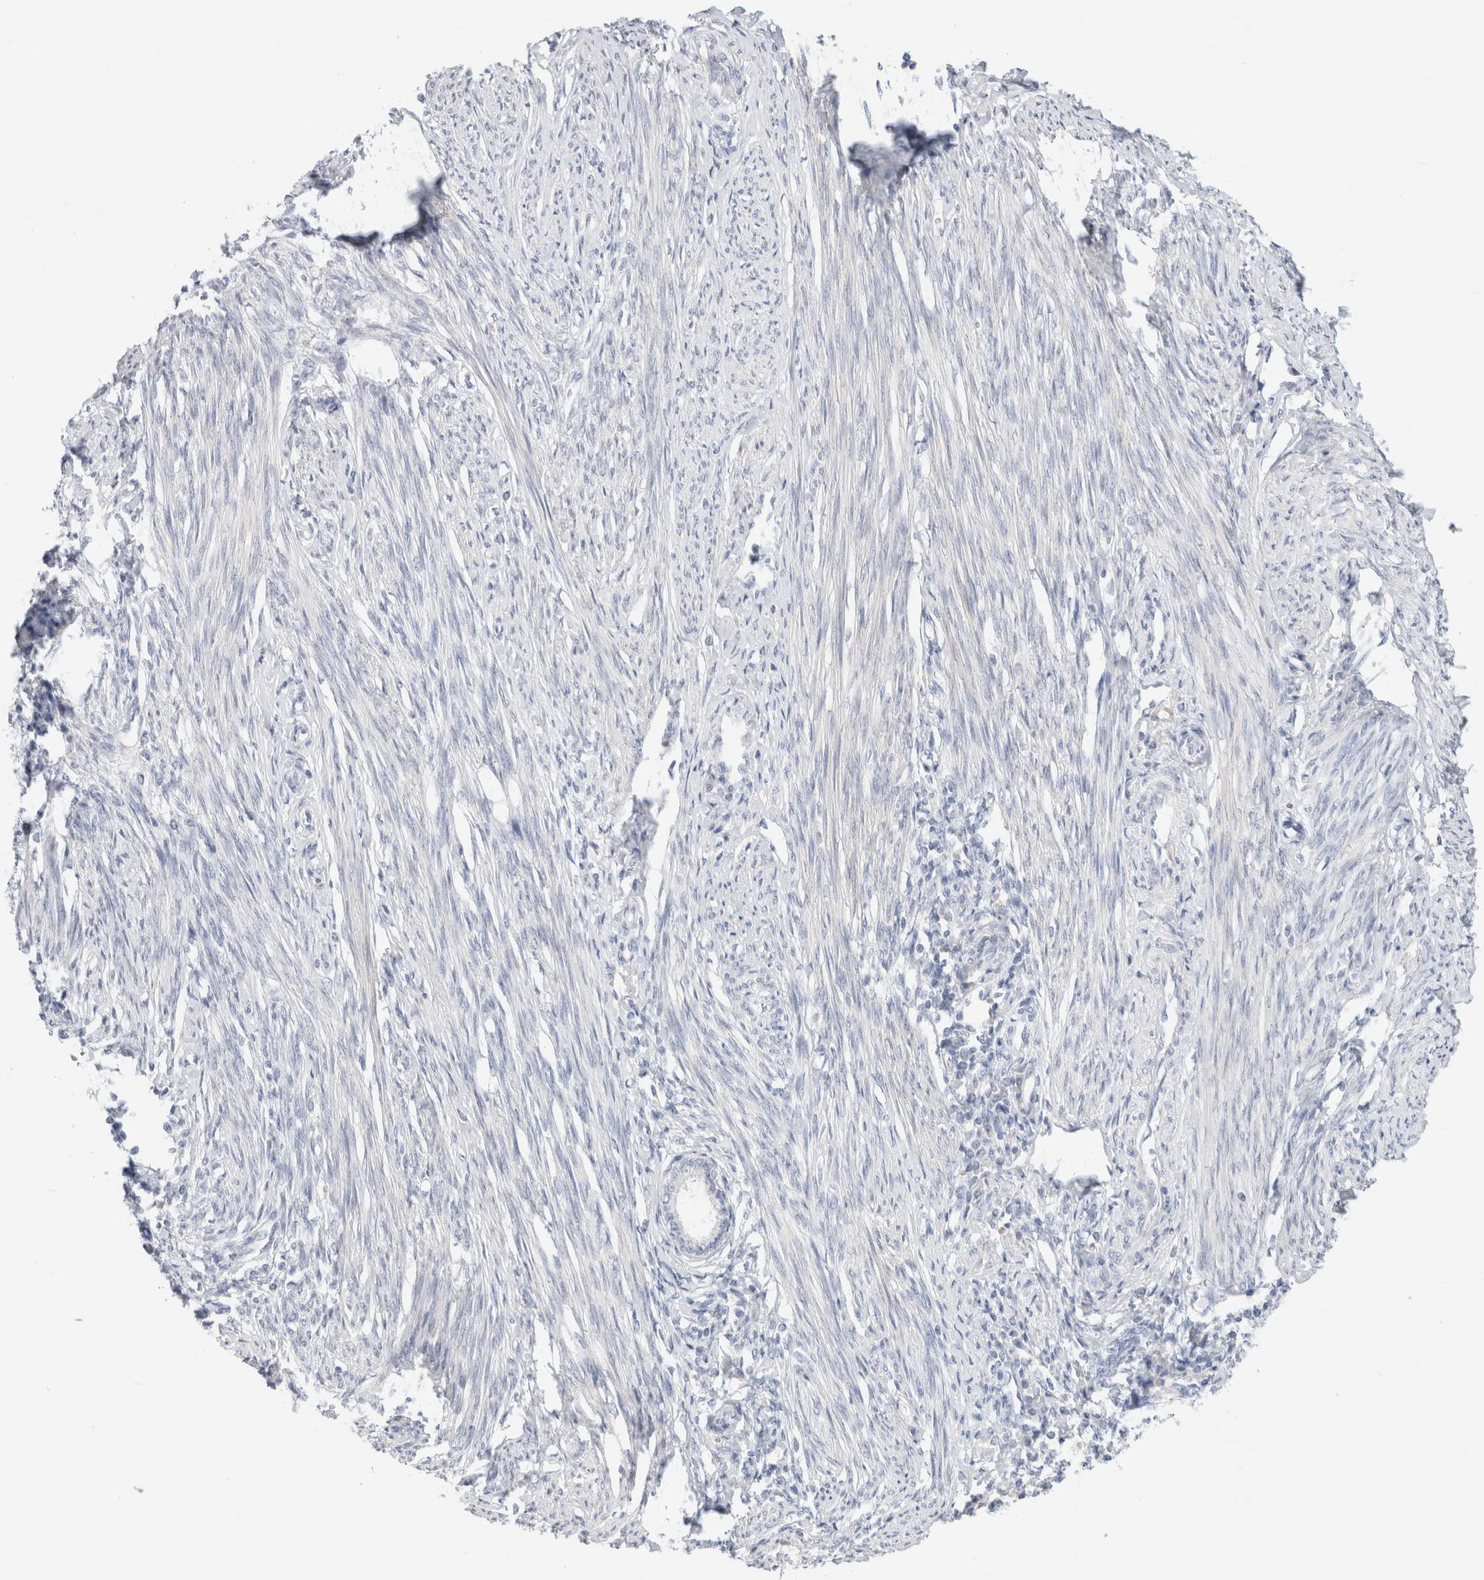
{"staining": {"intensity": "negative", "quantity": "none", "location": "none"}, "tissue": "endometrium", "cell_type": "Cells in endometrial stroma", "image_type": "normal", "snomed": [{"axis": "morphology", "description": "Normal tissue, NOS"}, {"axis": "topography", "description": "Endometrium"}], "caption": "Protein analysis of unremarkable endometrium demonstrates no significant positivity in cells in endometrial stroma. The staining was performed using DAB (3,3'-diaminobenzidine) to visualize the protein expression in brown, while the nuclei were stained in blue with hematoxylin (Magnification: 20x).", "gene": "ADAM30", "patient": {"sex": "female", "age": 56}}